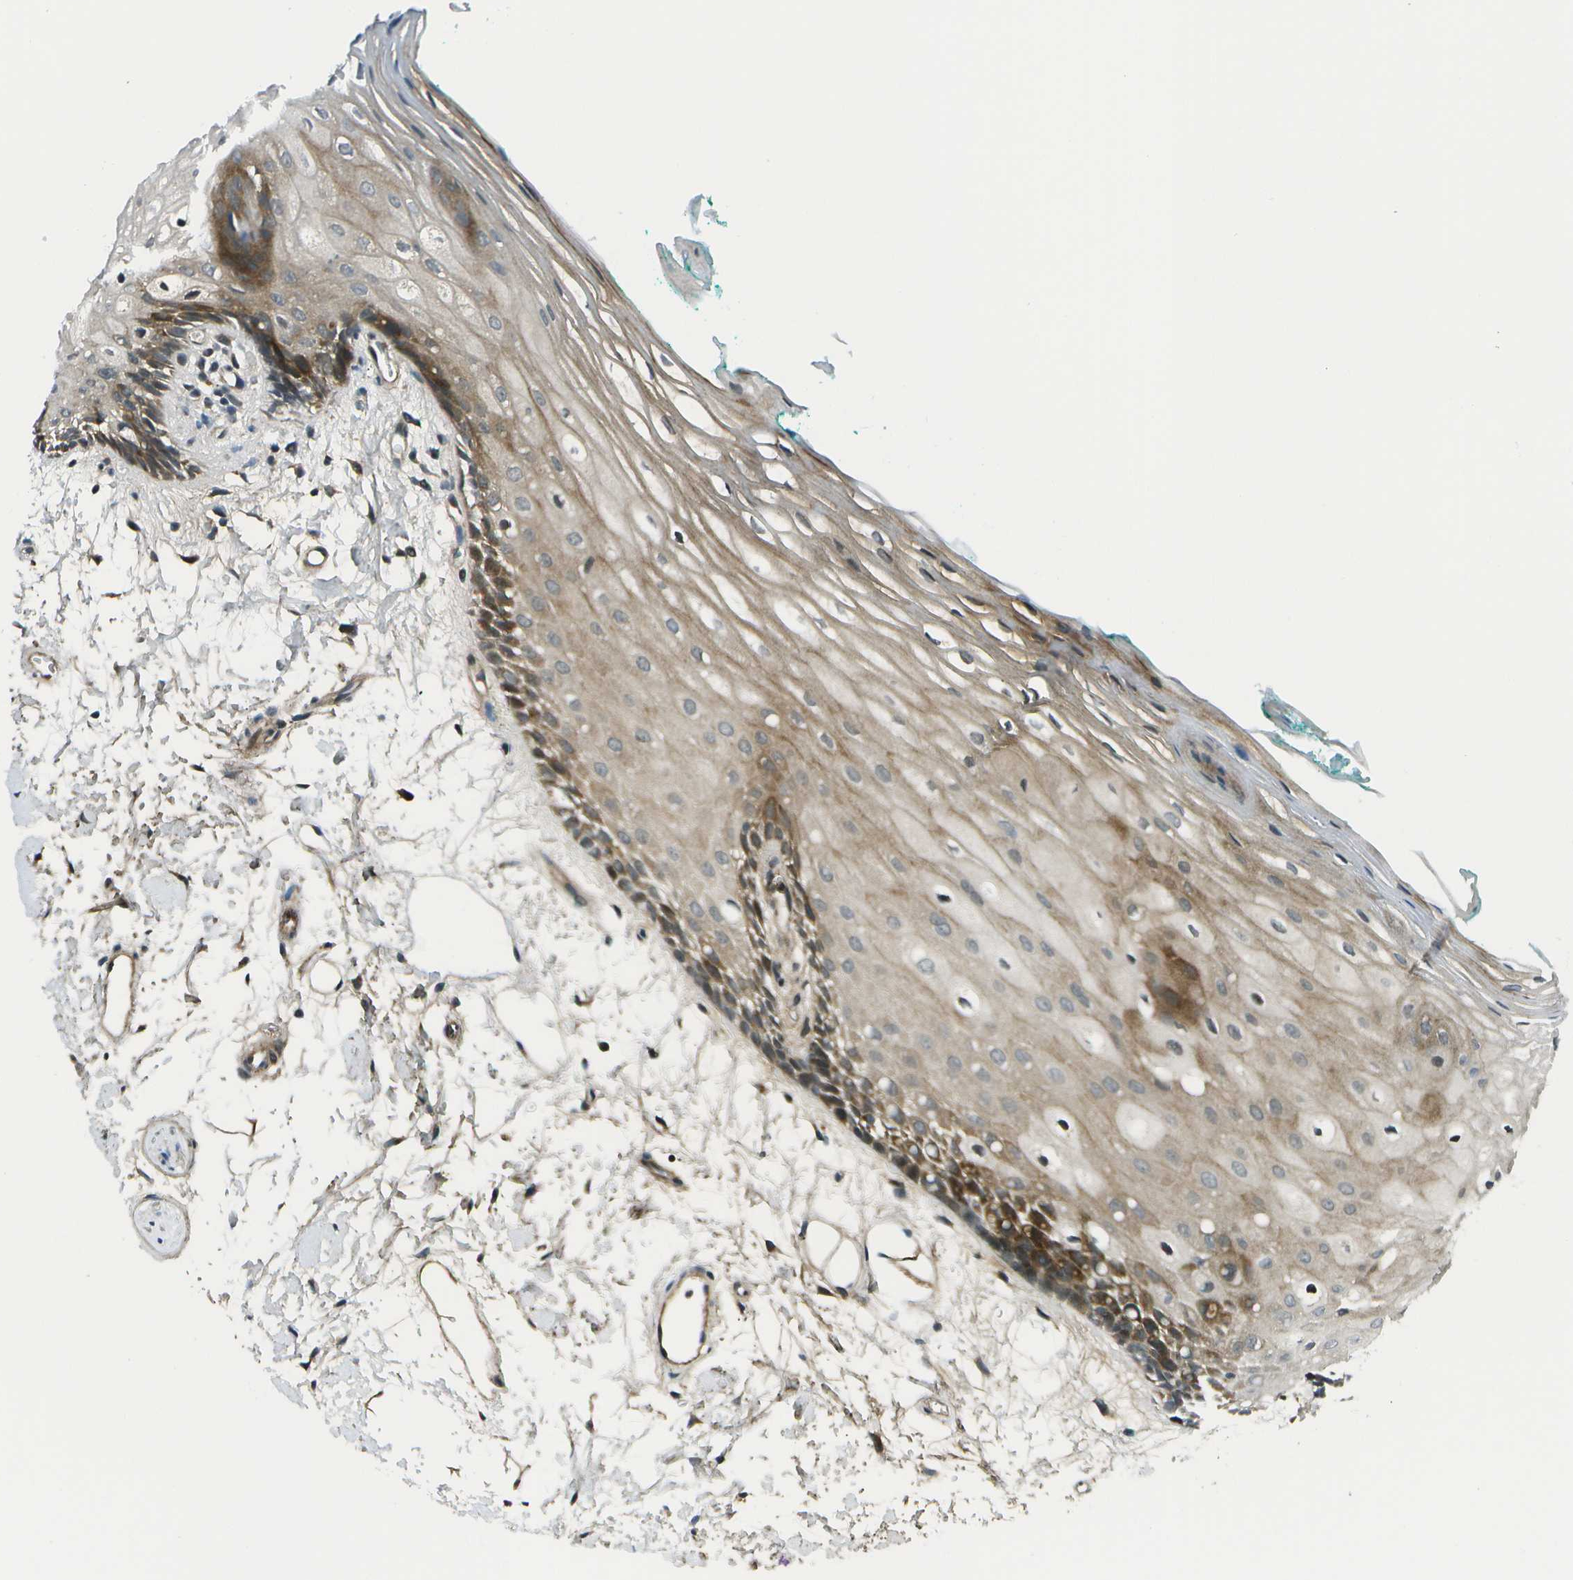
{"staining": {"intensity": "moderate", "quantity": ">75%", "location": "cytoplasmic/membranous"}, "tissue": "oral mucosa", "cell_type": "Squamous epithelial cells", "image_type": "normal", "snomed": [{"axis": "morphology", "description": "Normal tissue, NOS"}, {"axis": "topography", "description": "Skeletal muscle"}, {"axis": "topography", "description": "Oral tissue"}, {"axis": "topography", "description": "Peripheral nerve tissue"}], "caption": "Moderate cytoplasmic/membranous protein staining is appreciated in about >75% of squamous epithelial cells in oral mucosa. (Stains: DAB in brown, nuclei in blue, Microscopy: brightfield microscopy at high magnification).", "gene": "TMEM19", "patient": {"sex": "female", "age": 84}}